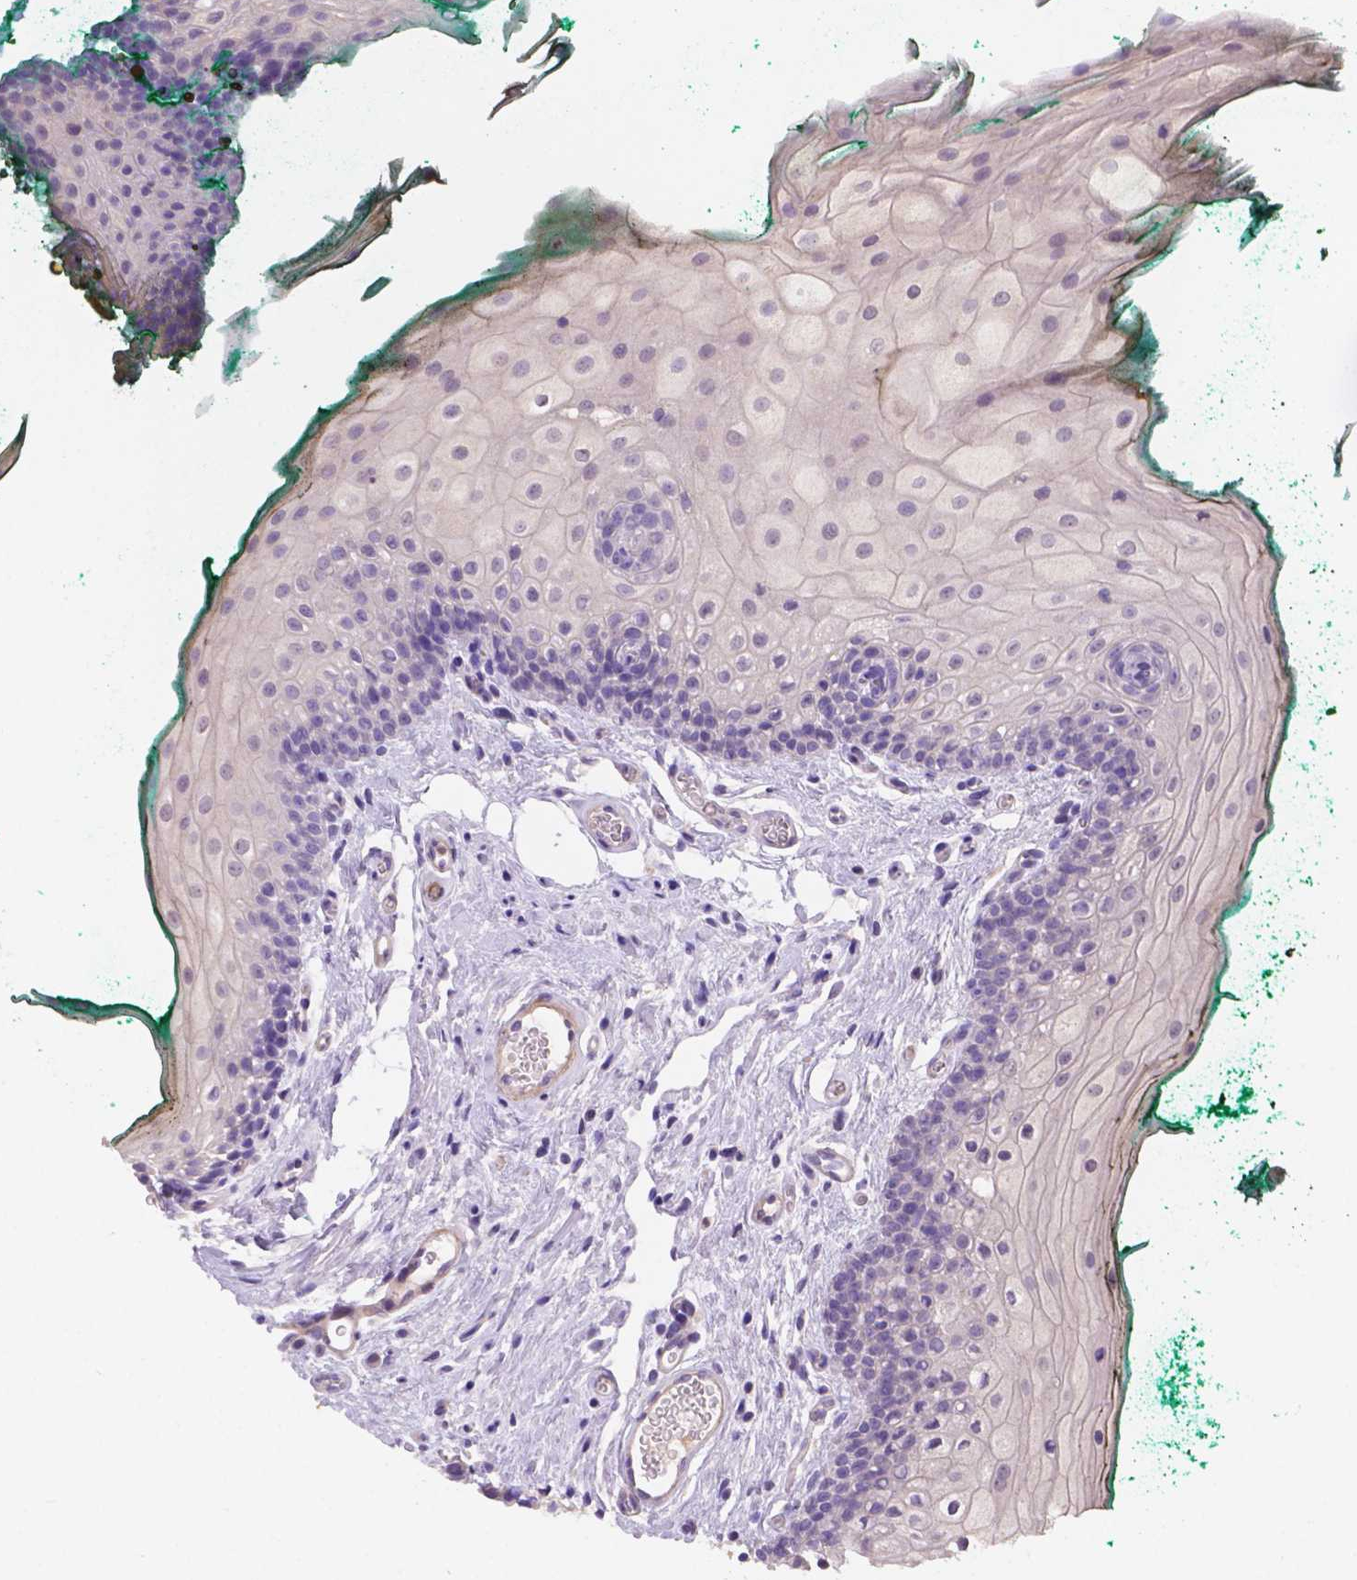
{"staining": {"intensity": "negative", "quantity": "none", "location": "none"}, "tissue": "oral mucosa", "cell_type": "Squamous epithelial cells", "image_type": "normal", "snomed": [{"axis": "morphology", "description": "Normal tissue, NOS"}, {"axis": "topography", "description": "Oral tissue"}], "caption": "Immunohistochemistry of benign oral mucosa exhibits no positivity in squamous epithelial cells. (Brightfield microscopy of DAB IHC at high magnification).", "gene": "NXPE2", "patient": {"sex": "female", "age": 68}}